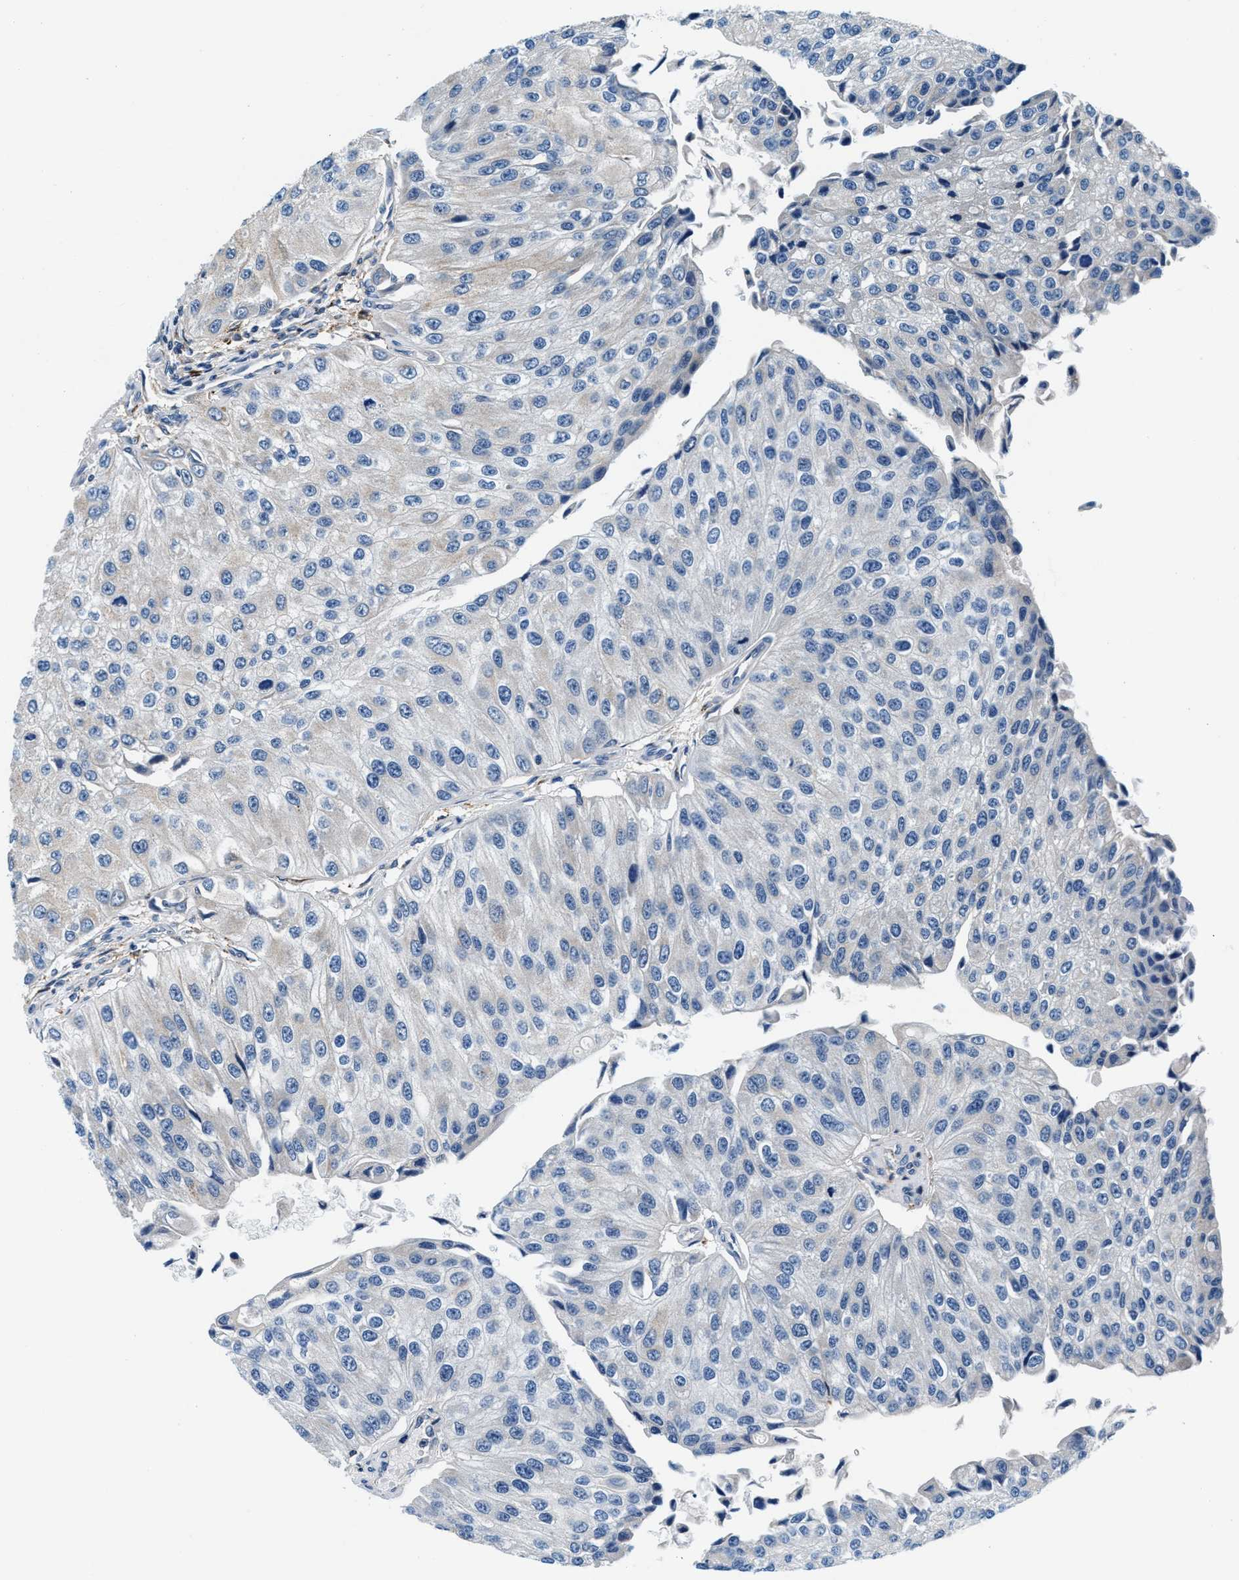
{"staining": {"intensity": "negative", "quantity": "none", "location": "none"}, "tissue": "urothelial cancer", "cell_type": "Tumor cells", "image_type": "cancer", "snomed": [{"axis": "morphology", "description": "Urothelial carcinoma, High grade"}, {"axis": "topography", "description": "Kidney"}, {"axis": "topography", "description": "Urinary bladder"}], "caption": "The micrograph reveals no staining of tumor cells in urothelial cancer. (DAB (3,3'-diaminobenzidine) immunohistochemistry visualized using brightfield microscopy, high magnification).", "gene": "SLFN11", "patient": {"sex": "male", "age": 77}}